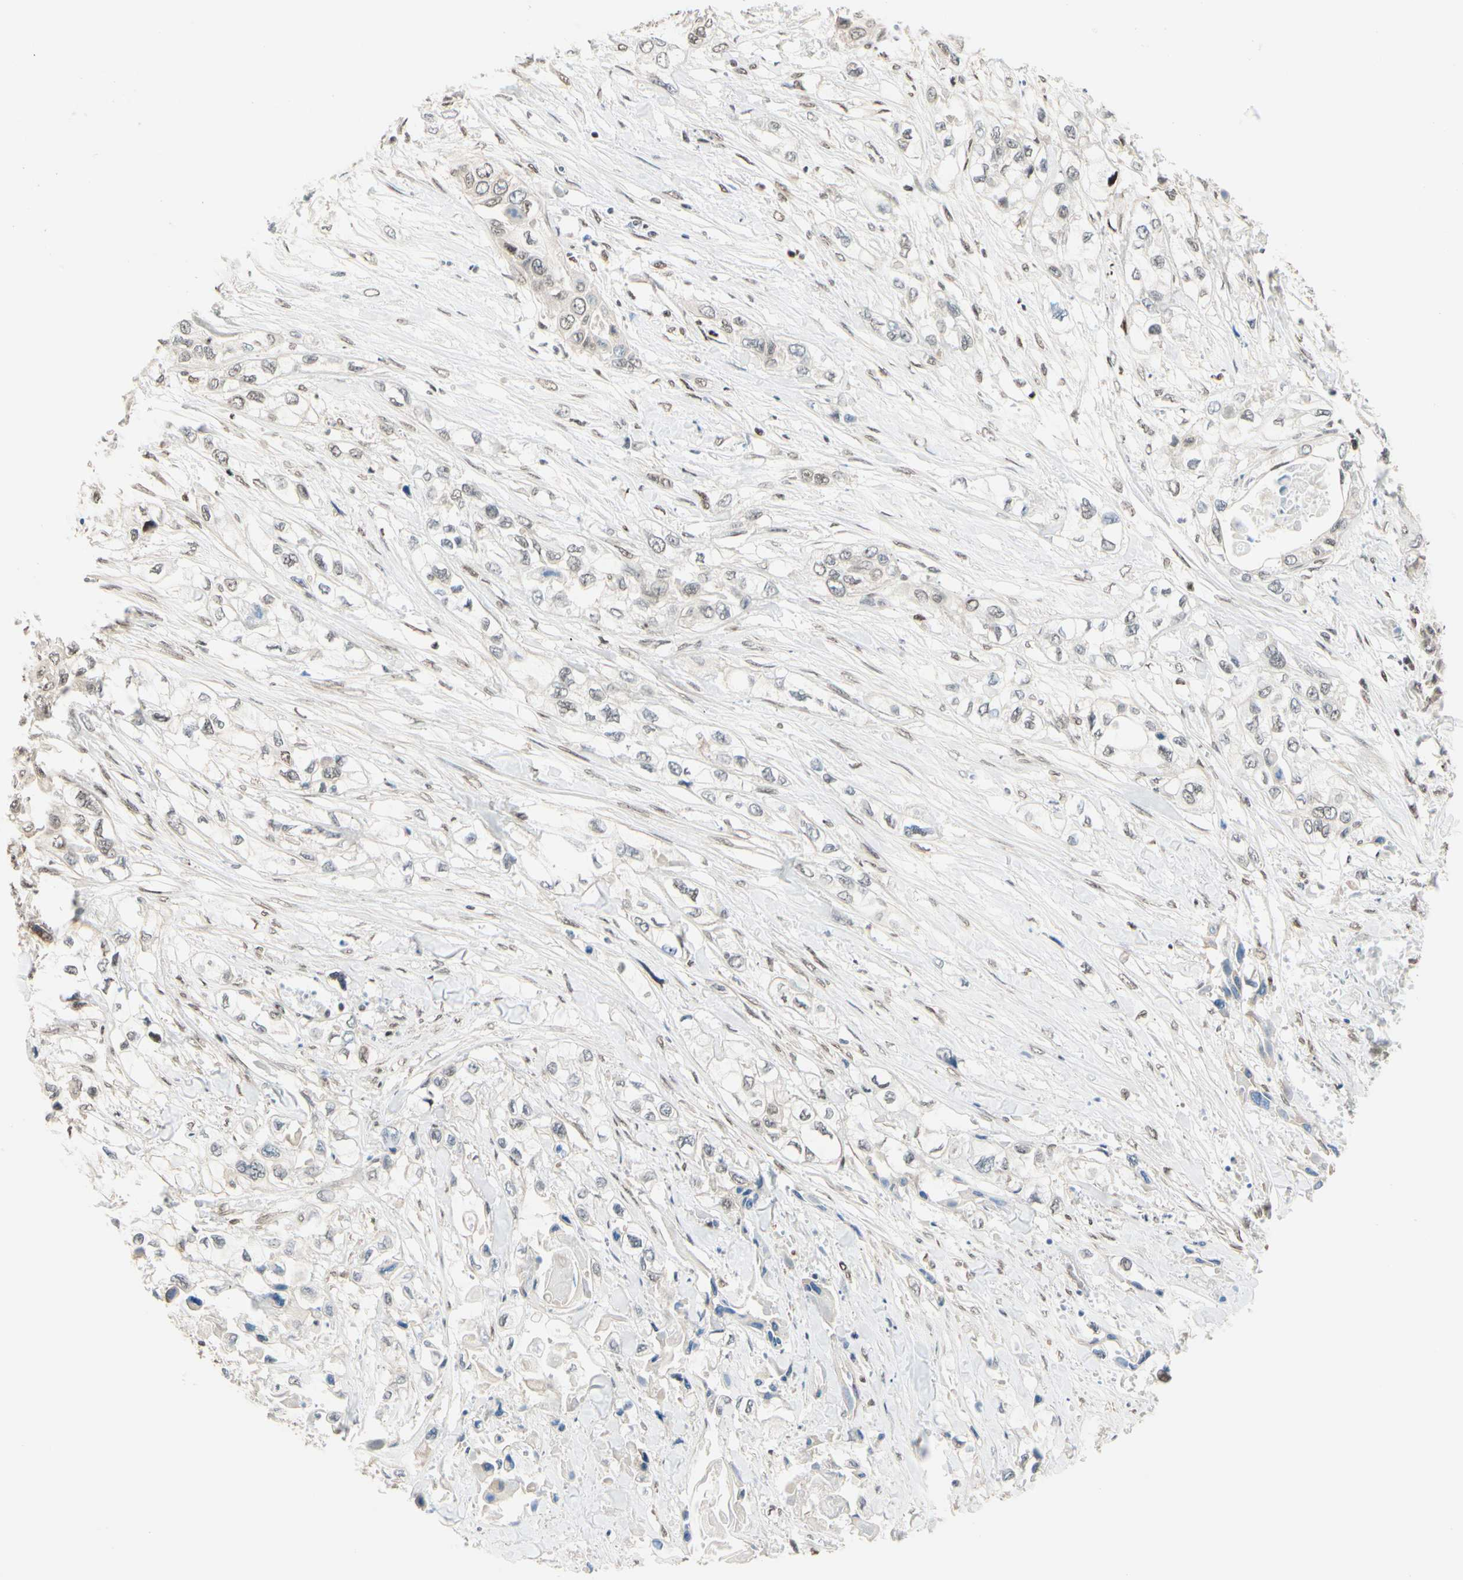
{"staining": {"intensity": "weak", "quantity": "<25%", "location": "nuclear"}, "tissue": "pancreatic cancer", "cell_type": "Tumor cells", "image_type": "cancer", "snomed": [{"axis": "morphology", "description": "Adenocarcinoma, NOS"}, {"axis": "topography", "description": "Pancreas"}], "caption": "A photomicrograph of adenocarcinoma (pancreatic) stained for a protein demonstrates no brown staining in tumor cells. (DAB immunohistochemistry (IHC) visualized using brightfield microscopy, high magnification).", "gene": "SUFU", "patient": {"sex": "female", "age": 70}}